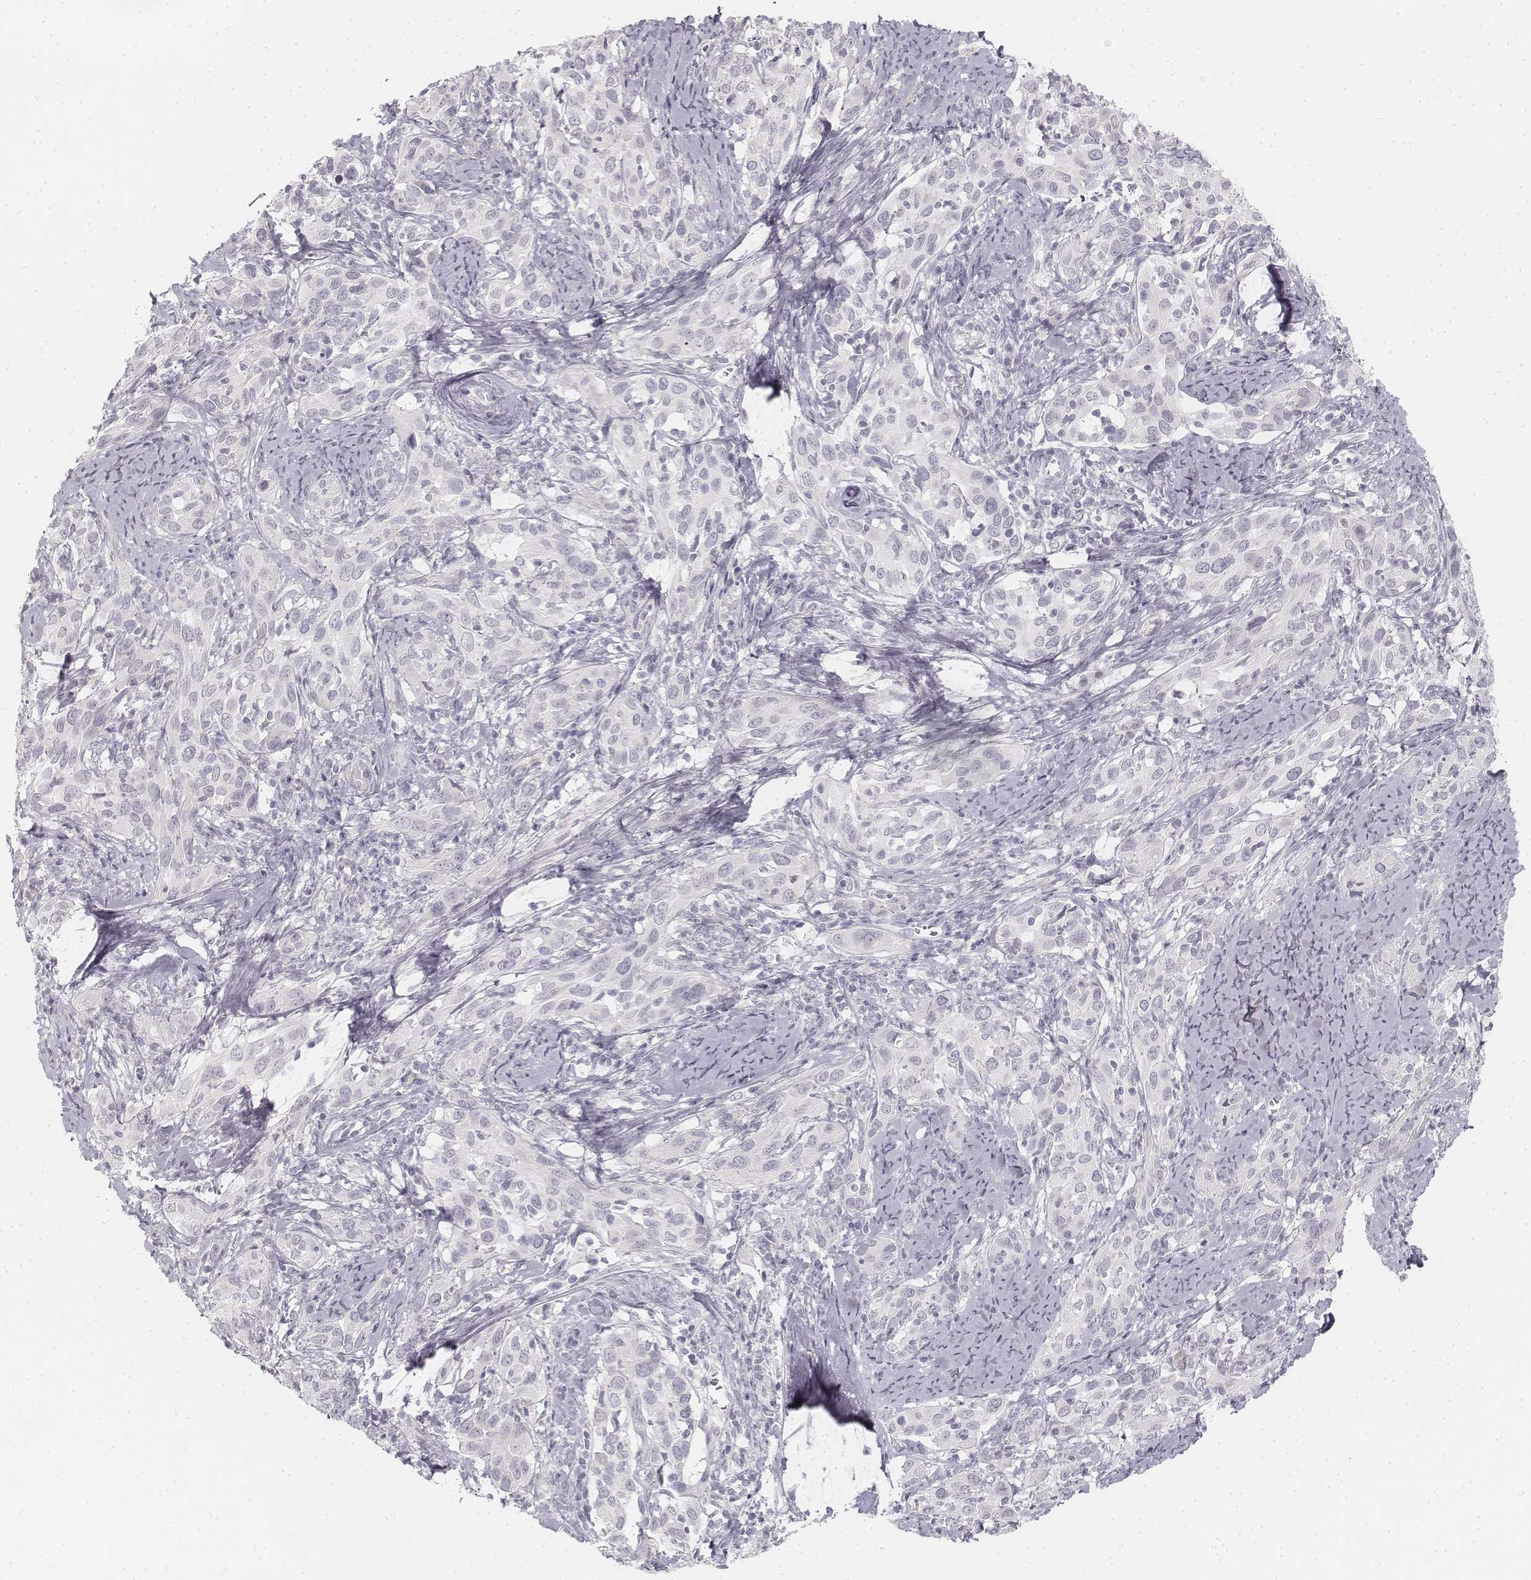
{"staining": {"intensity": "negative", "quantity": "none", "location": "none"}, "tissue": "cervical cancer", "cell_type": "Tumor cells", "image_type": "cancer", "snomed": [{"axis": "morphology", "description": "Squamous cell carcinoma, NOS"}, {"axis": "topography", "description": "Cervix"}], "caption": "Immunohistochemical staining of cervical cancer displays no significant staining in tumor cells.", "gene": "DSG4", "patient": {"sex": "female", "age": 51}}